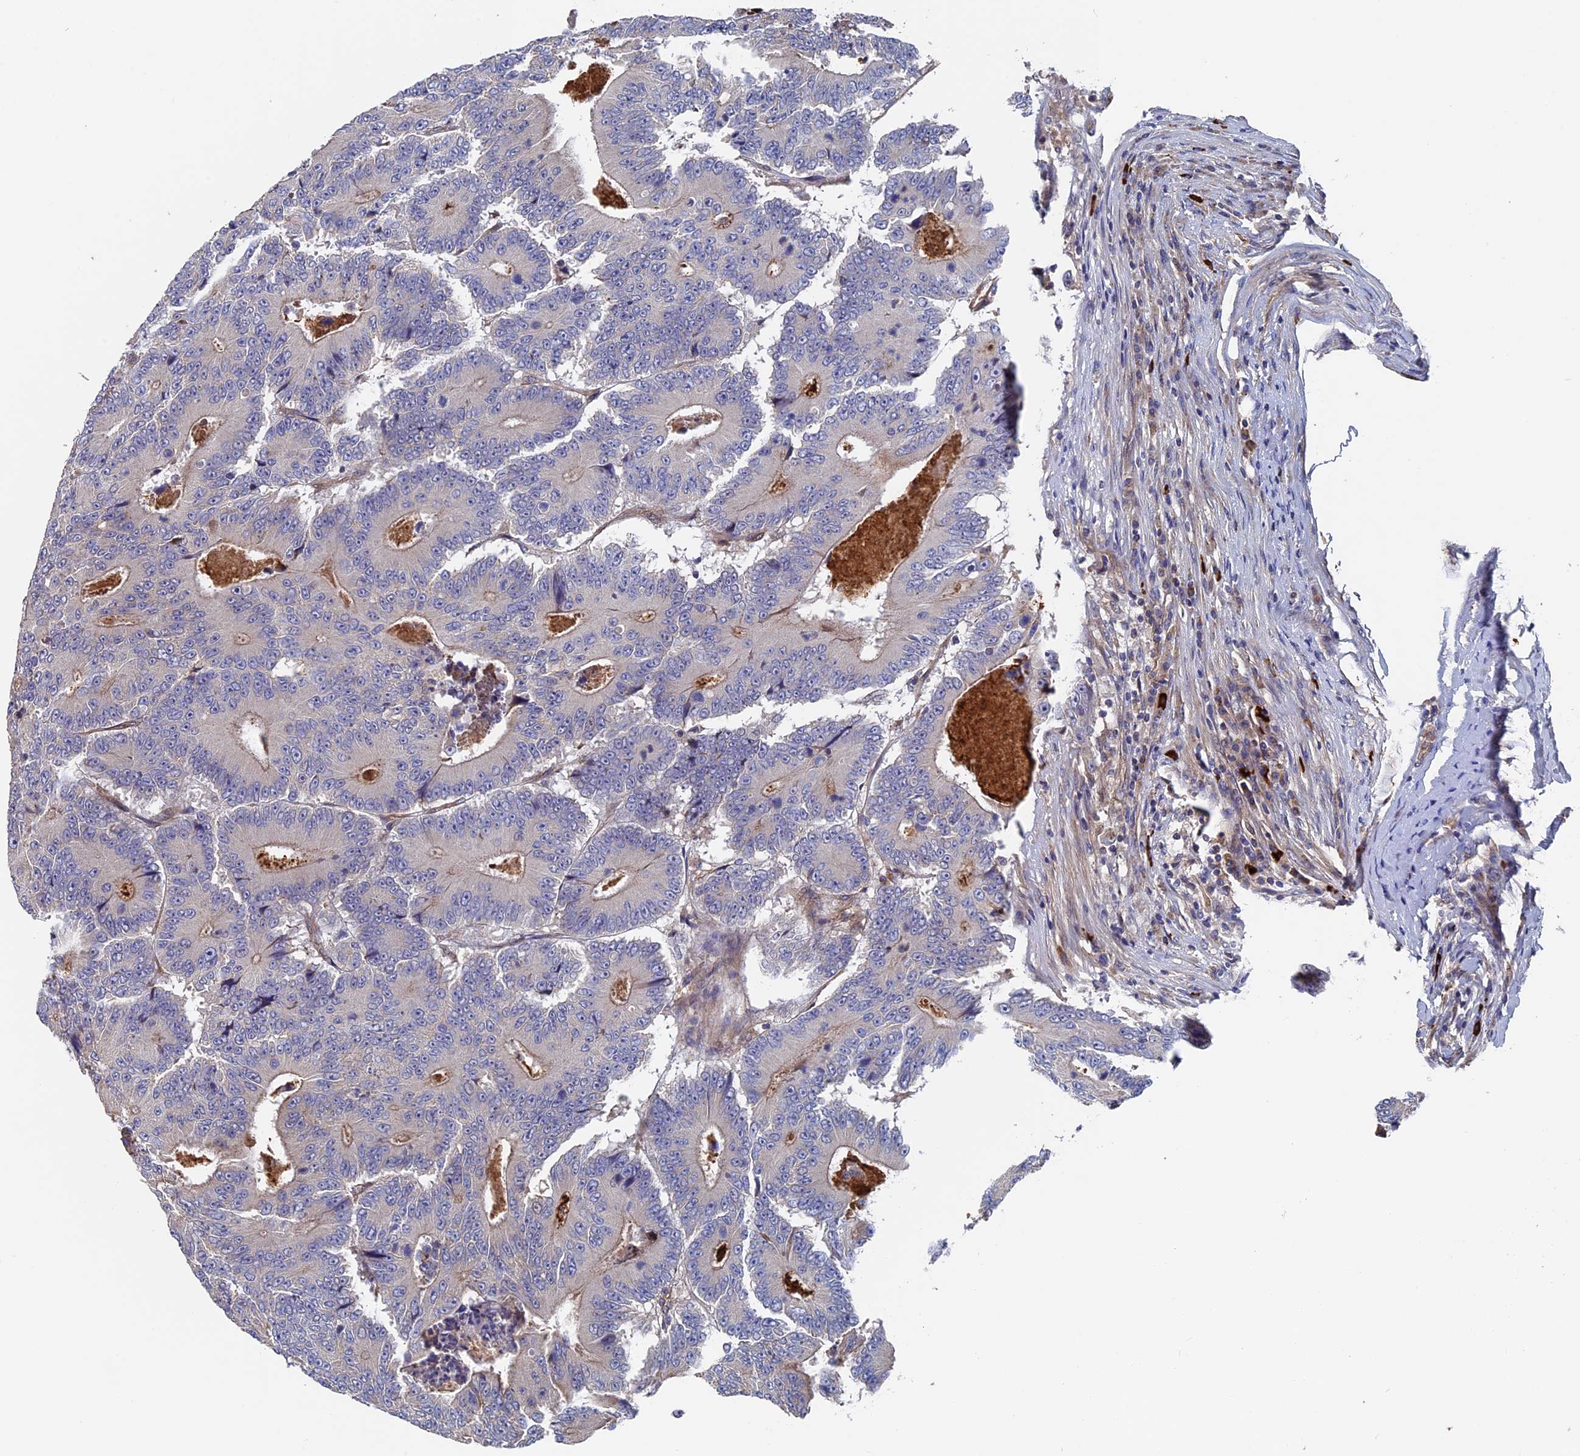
{"staining": {"intensity": "weak", "quantity": "<25%", "location": "cytoplasmic/membranous"}, "tissue": "colorectal cancer", "cell_type": "Tumor cells", "image_type": "cancer", "snomed": [{"axis": "morphology", "description": "Adenocarcinoma, NOS"}, {"axis": "topography", "description": "Colon"}], "caption": "The micrograph exhibits no staining of tumor cells in colorectal adenocarcinoma. The staining is performed using DAB (3,3'-diaminobenzidine) brown chromogen with nuclei counter-stained in using hematoxylin.", "gene": "RPUSD1", "patient": {"sex": "male", "age": 83}}